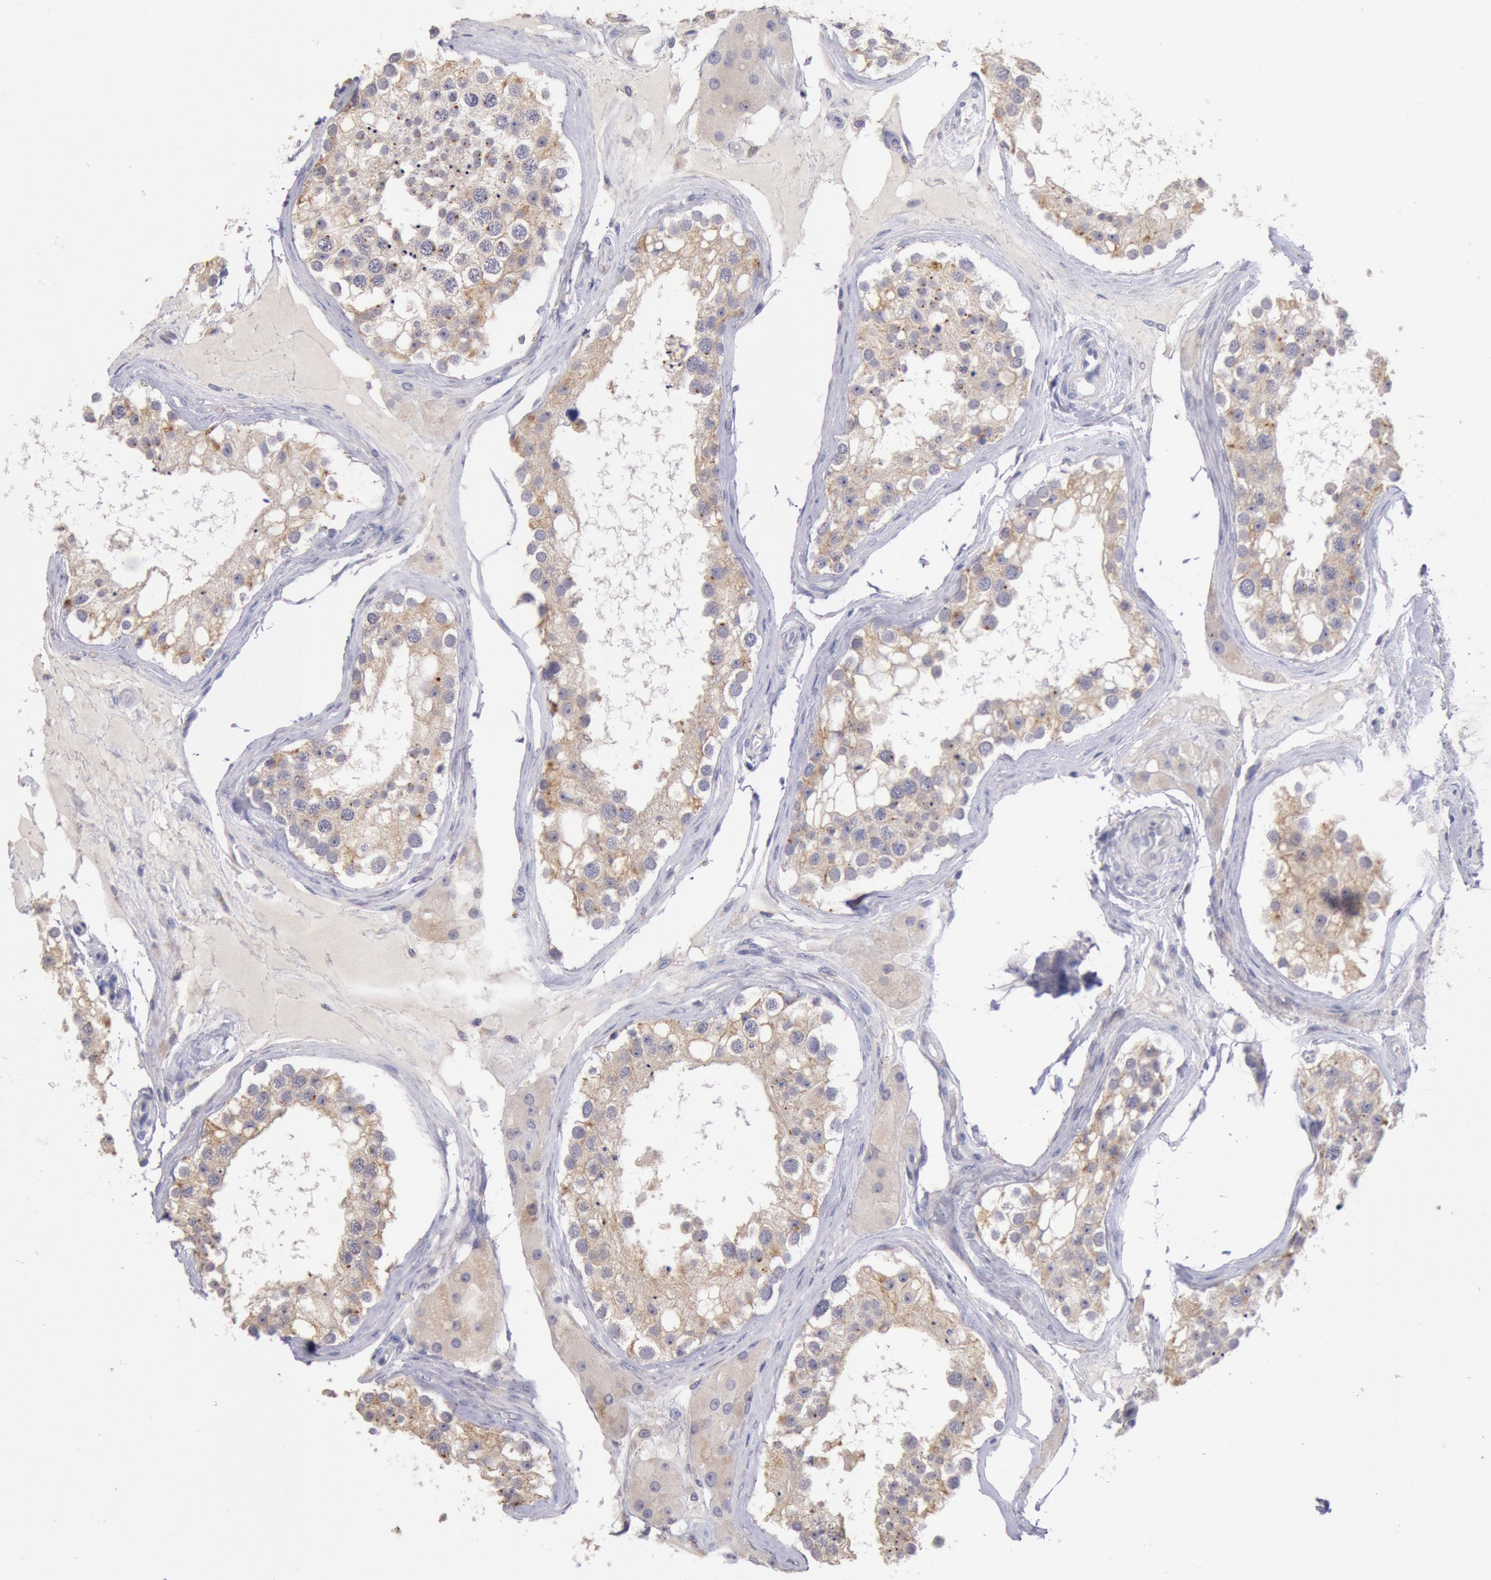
{"staining": {"intensity": "weak", "quantity": ">75%", "location": "cytoplasmic/membranous"}, "tissue": "testis", "cell_type": "Cells in seminiferous ducts", "image_type": "normal", "snomed": [{"axis": "morphology", "description": "Normal tissue, NOS"}, {"axis": "topography", "description": "Testis"}], "caption": "DAB (3,3'-diaminobenzidine) immunohistochemical staining of benign human testis shows weak cytoplasmic/membranous protein staining in approximately >75% of cells in seminiferous ducts.", "gene": "GAL3ST1", "patient": {"sex": "male", "age": 68}}